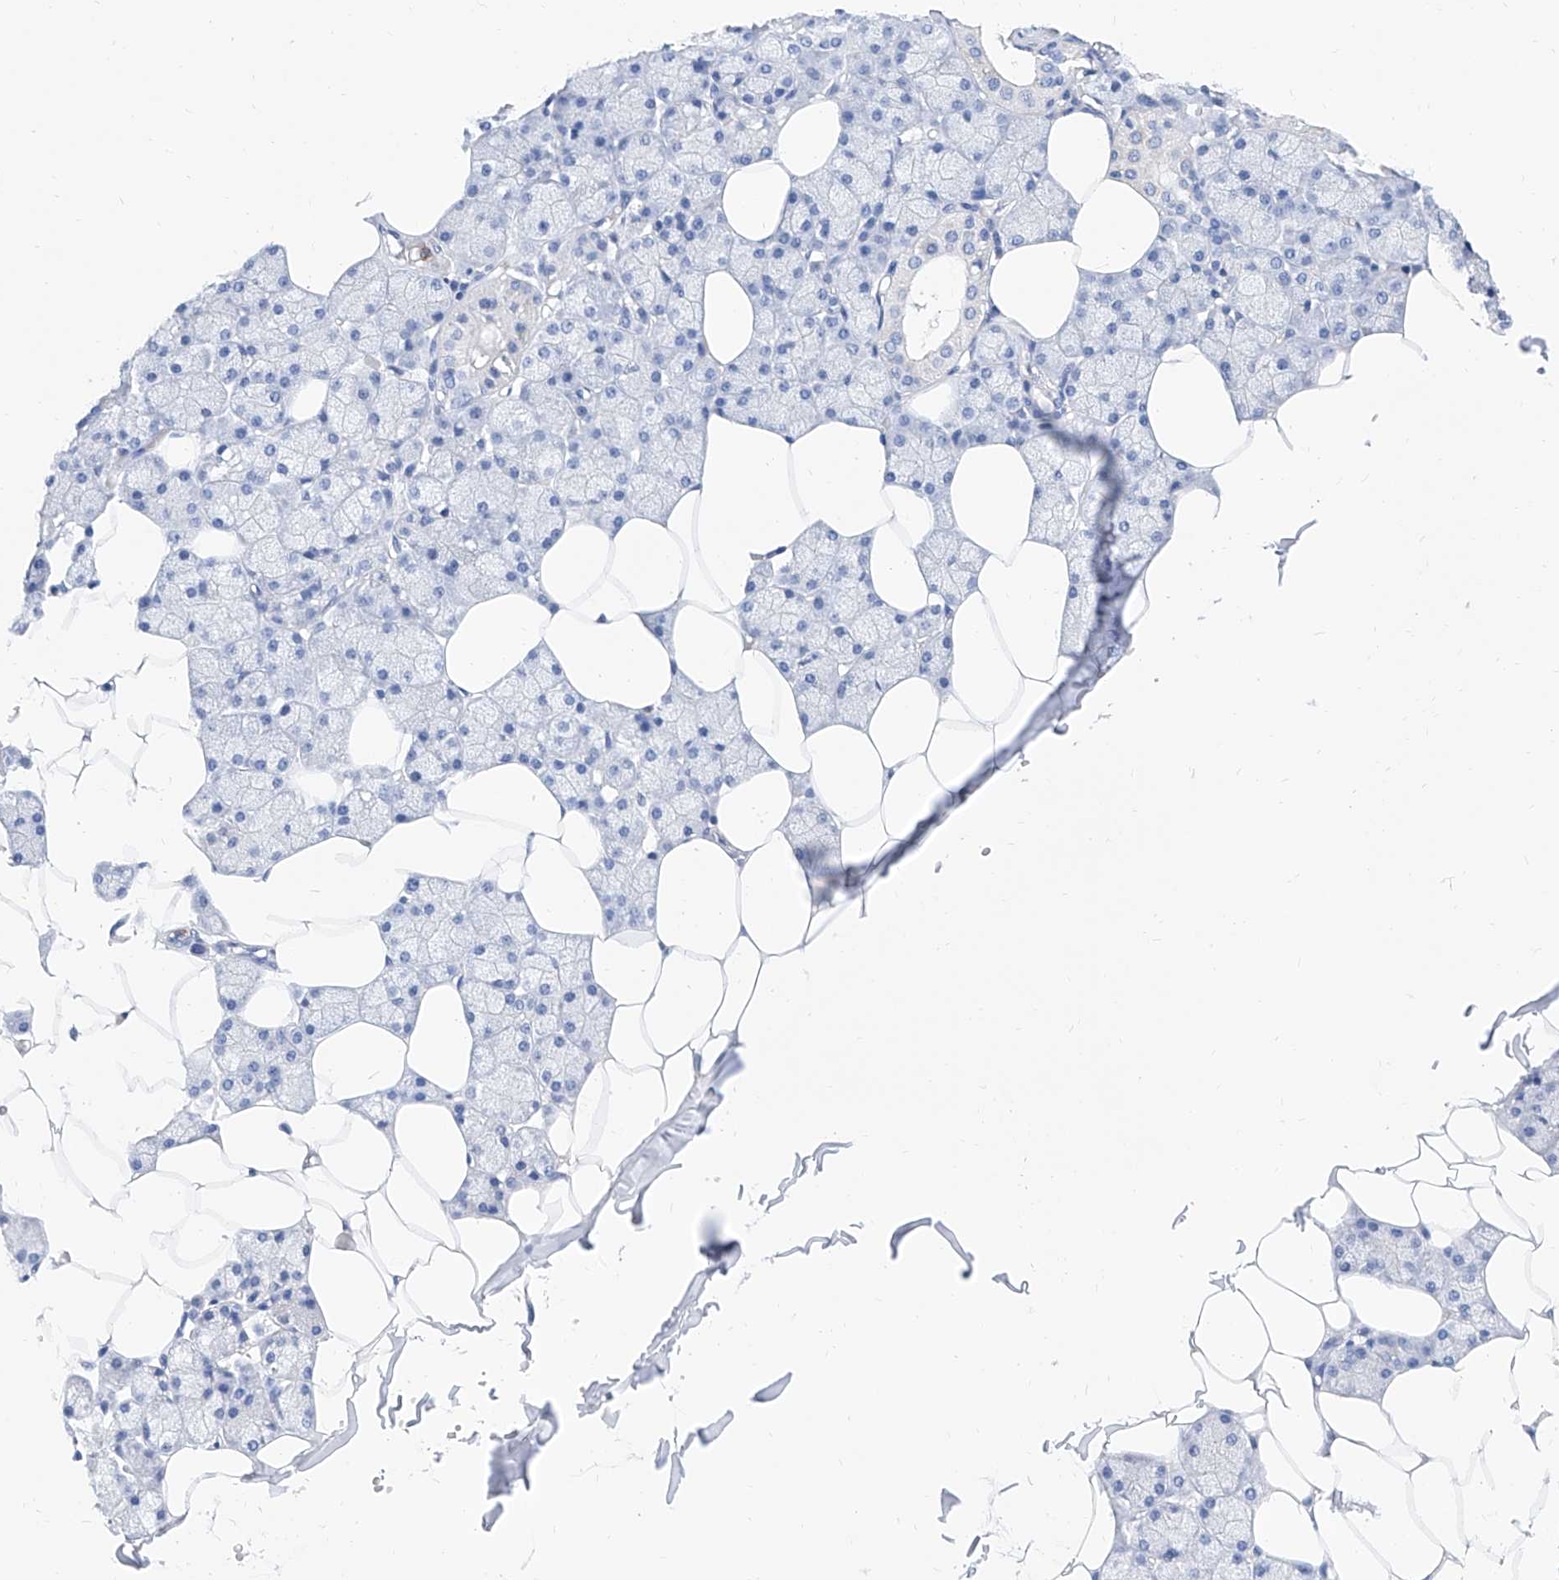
{"staining": {"intensity": "negative", "quantity": "none", "location": "none"}, "tissue": "salivary gland", "cell_type": "Glandular cells", "image_type": "normal", "snomed": [{"axis": "morphology", "description": "Normal tissue, NOS"}, {"axis": "topography", "description": "Salivary gland"}], "caption": "This is a histopathology image of immunohistochemistry (IHC) staining of unremarkable salivary gland, which shows no expression in glandular cells. (DAB immunohistochemistry visualized using brightfield microscopy, high magnification).", "gene": "SLC25A29", "patient": {"sex": "male", "age": 62}}